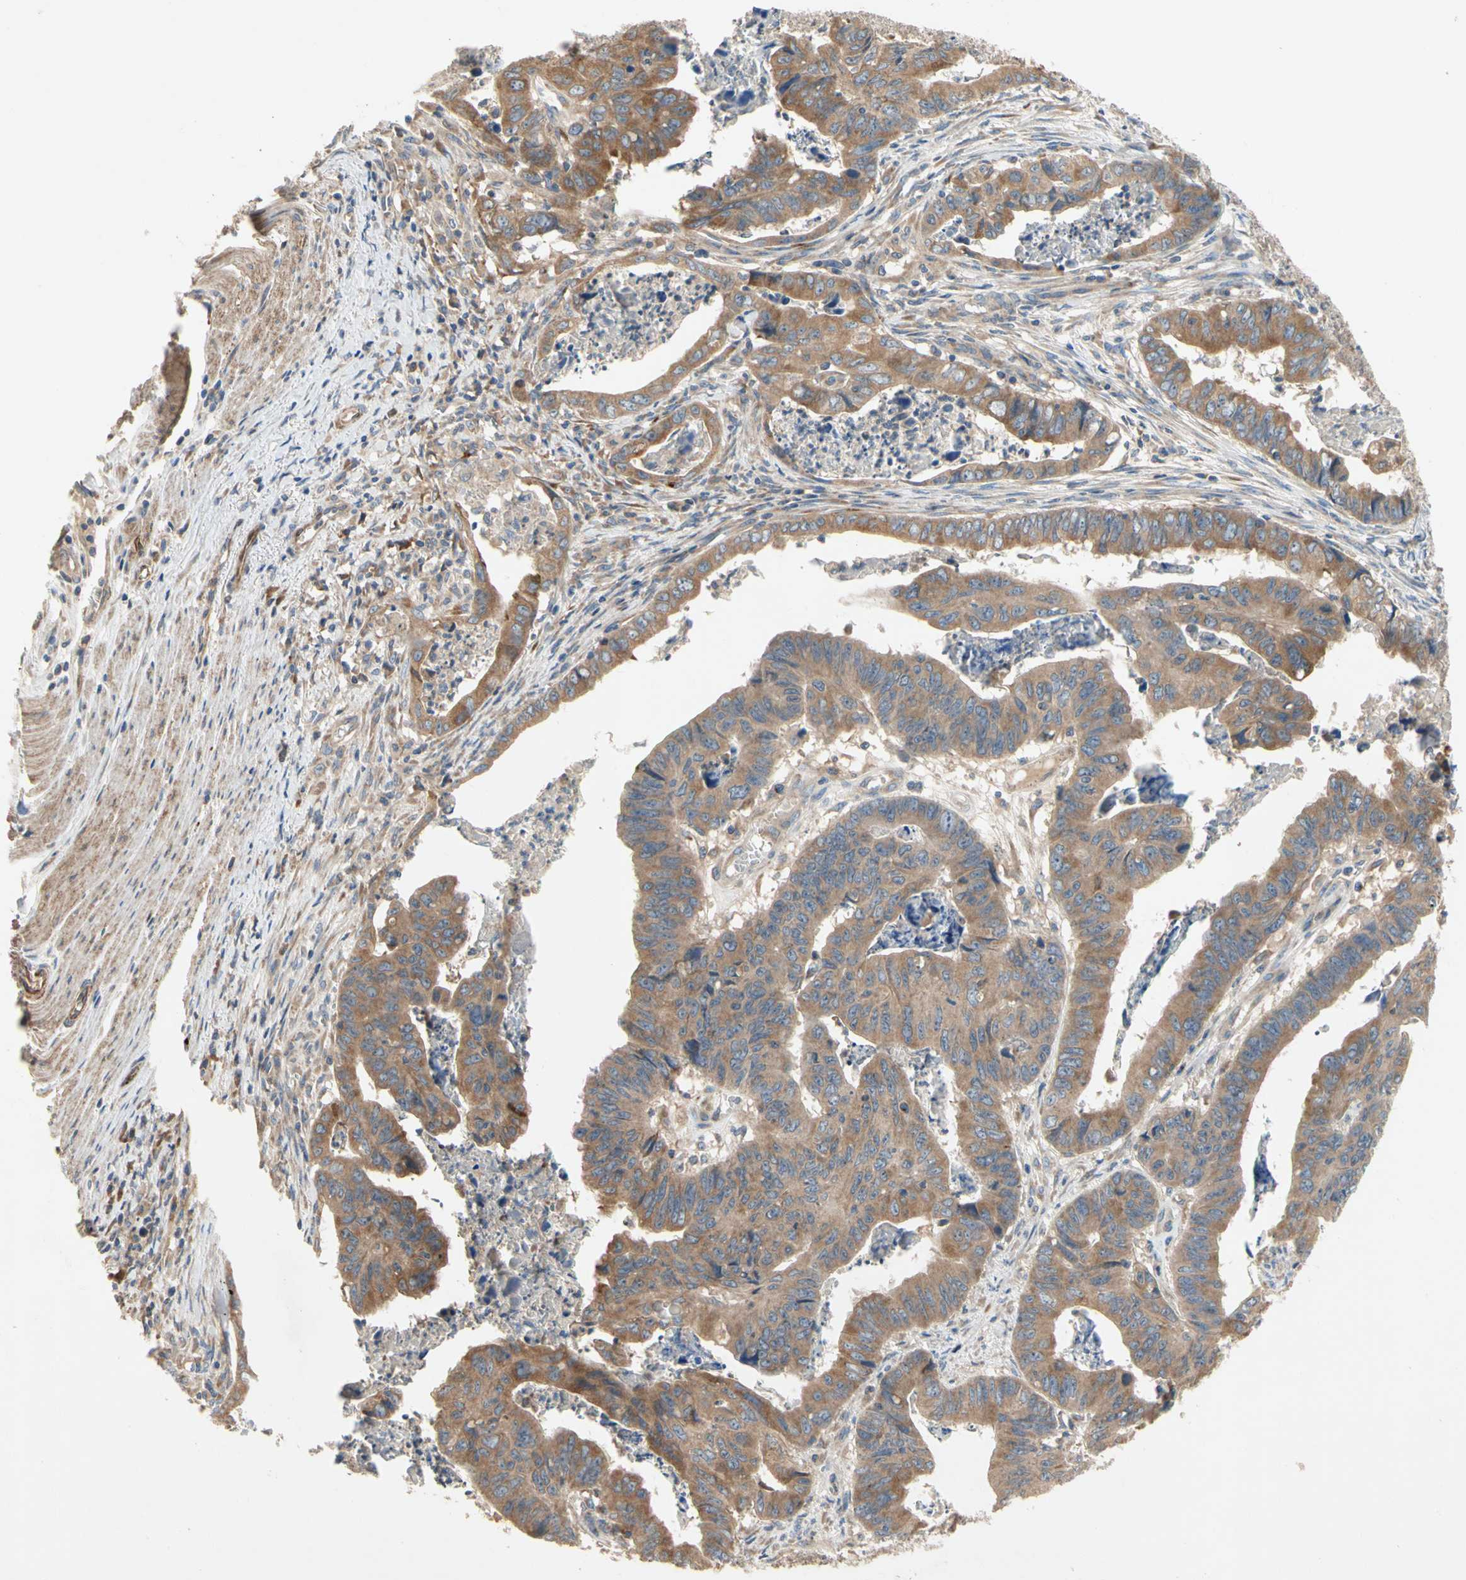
{"staining": {"intensity": "moderate", "quantity": ">75%", "location": "cytoplasmic/membranous"}, "tissue": "stomach cancer", "cell_type": "Tumor cells", "image_type": "cancer", "snomed": [{"axis": "morphology", "description": "Adenocarcinoma, NOS"}, {"axis": "topography", "description": "Stomach, lower"}], "caption": "Protein staining reveals moderate cytoplasmic/membranous expression in about >75% of tumor cells in stomach cancer.", "gene": "XYLT1", "patient": {"sex": "male", "age": 77}}